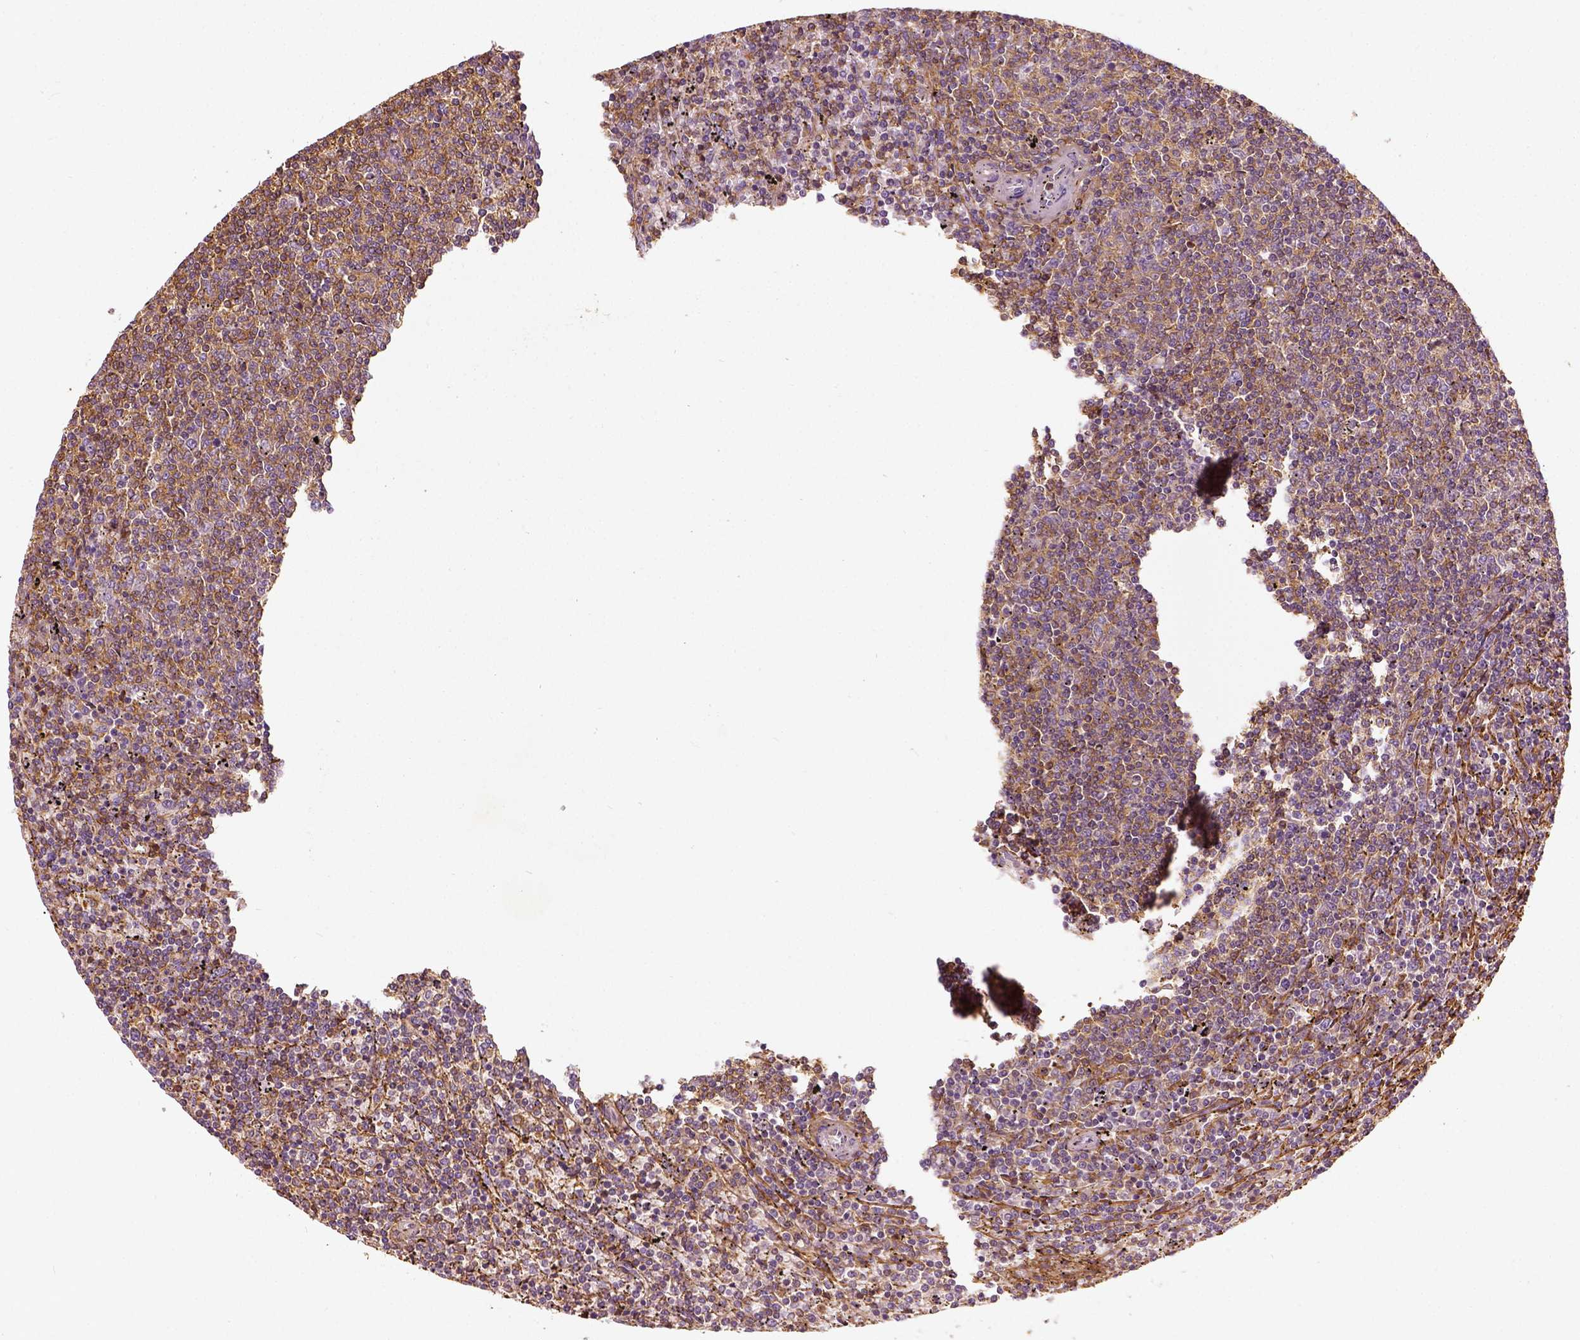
{"staining": {"intensity": "moderate", "quantity": ">75%", "location": "cytoplasmic/membranous"}, "tissue": "lymphoma", "cell_type": "Tumor cells", "image_type": "cancer", "snomed": [{"axis": "morphology", "description": "Malignant lymphoma, non-Hodgkin's type, Low grade"}, {"axis": "topography", "description": "Spleen"}], "caption": "This is an image of immunohistochemistry (IHC) staining of malignant lymphoma, non-Hodgkin's type (low-grade), which shows moderate staining in the cytoplasmic/membranous of tumor cells.", "gene": "COL6A2", "patient": {"sex": "female", "age": 50}}